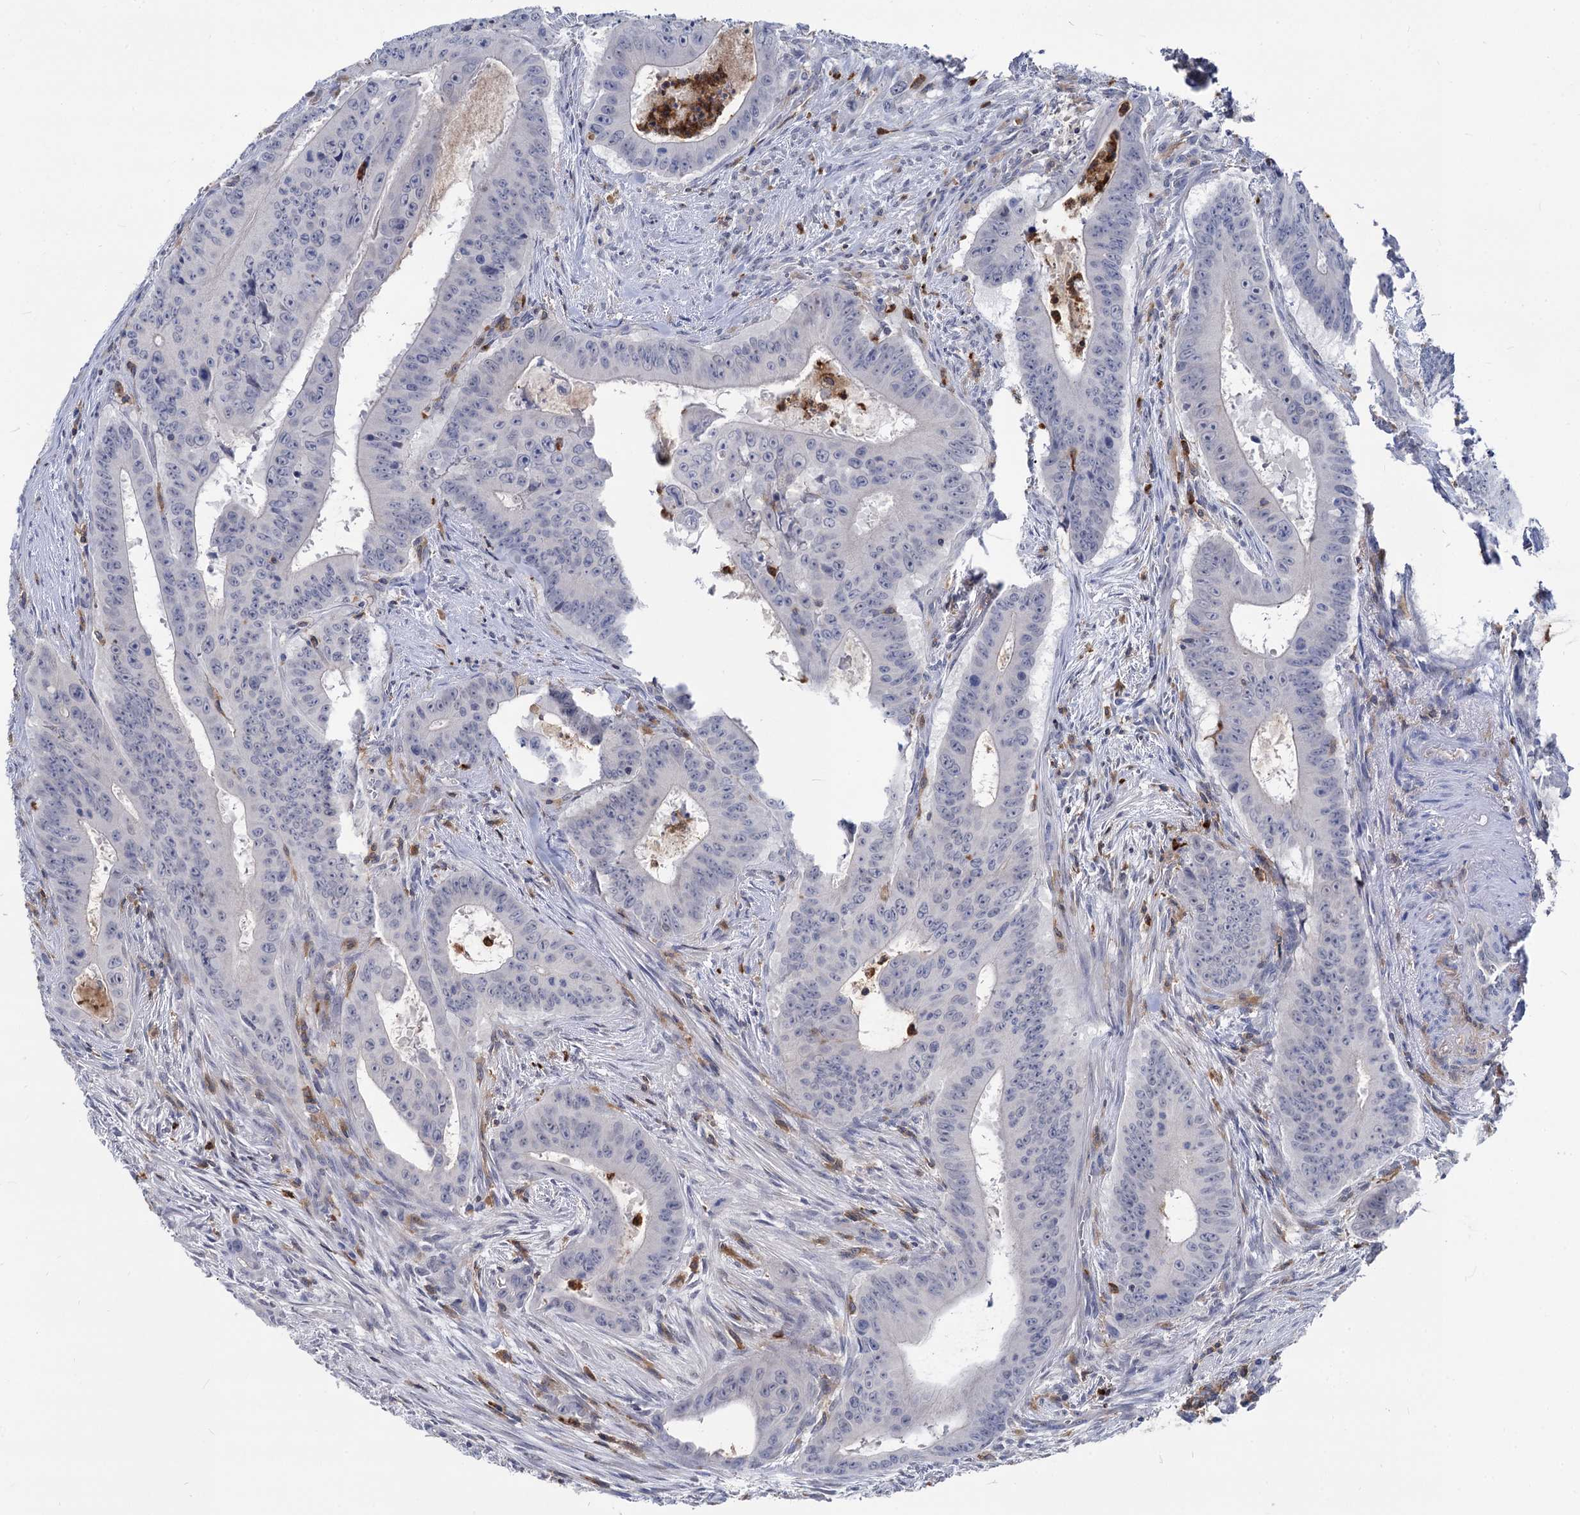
{"staining": {"intensity": "negative", "quantity": "none", "location": "none"}, "tissue": "colorectal cancer", "cell_type": "Tumor cells", "image_type": "cancer", "snomed": [{"axis": "morphology", "description": "Adenocarcinoma, NOS"}, {"axis": "topography", "description": "Rectum"}], "caption": "High magnification brightfield microscopy of colorectal cancer (adenocarcinoma) stained with DAB (brown) and counterstained with hematoxylin (blue): tumor cells show no significant staining. (DAB IHC with hematoxylin counter stain).", "gene": "RHOG", "patient": {"sex": "female", "age": 75}}